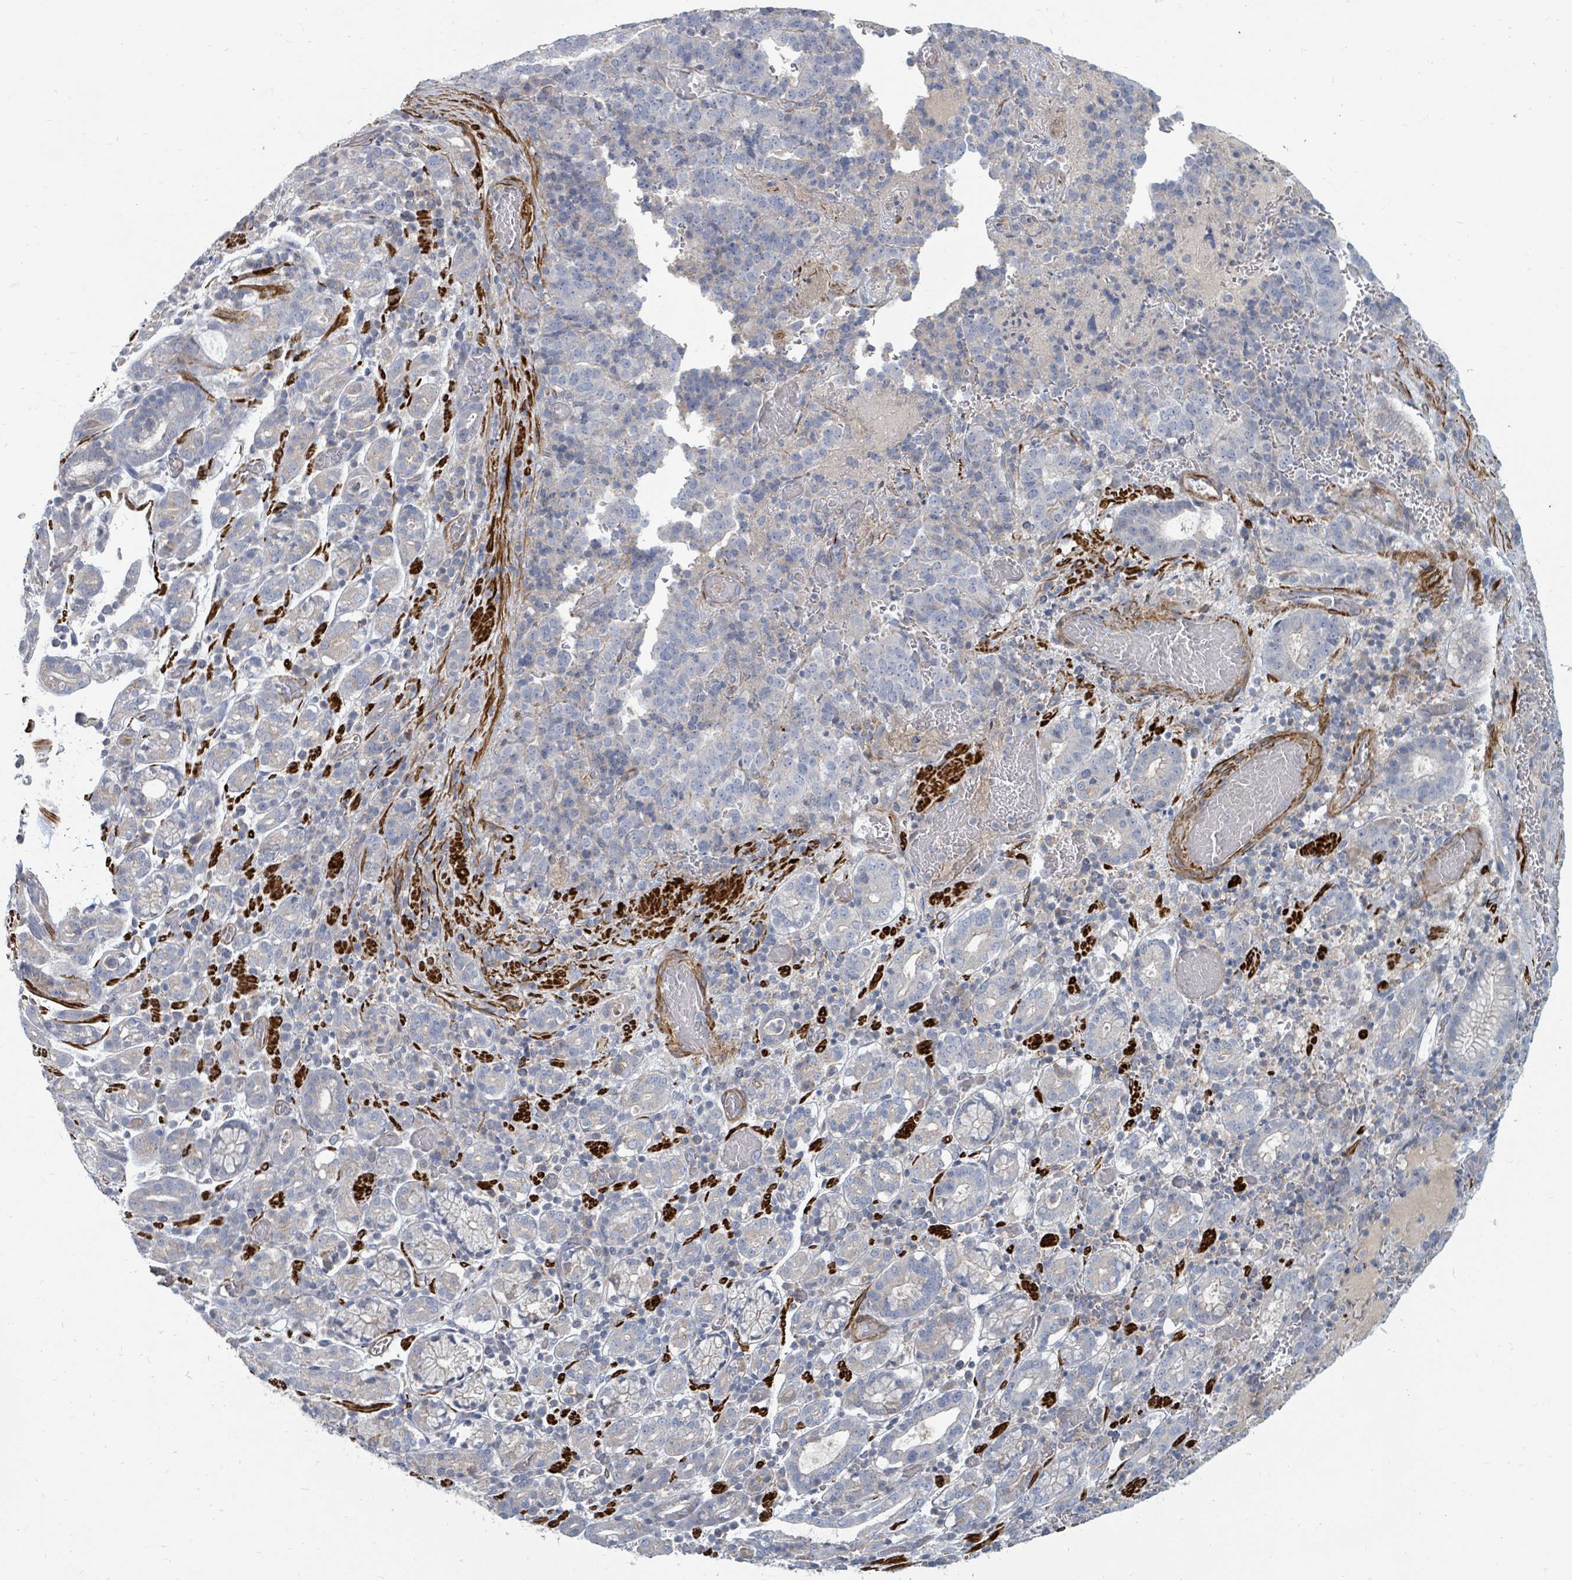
{"staining": {"intensity": "negative", "quantity": "none", "location": "none"}, "tissue": "stomach cancer", "cell_type": "Tumor cells", "image_type": "cancer", "snomed": [{"axis": "morphology", "description": "Adenocarcinoma, NOS"}, {"axis": "topography", "description": "Stomach"}], "caption": "High magnification brightfield microscopy of stomach cancer stained with DAB (3,3'-diaminobenzidine) (brown) and counterstained with hematoxylin (blue): tumor cells show no significant expression.", "gene": "ARGFX", "patient": {"sex": "male", "age": 48}}